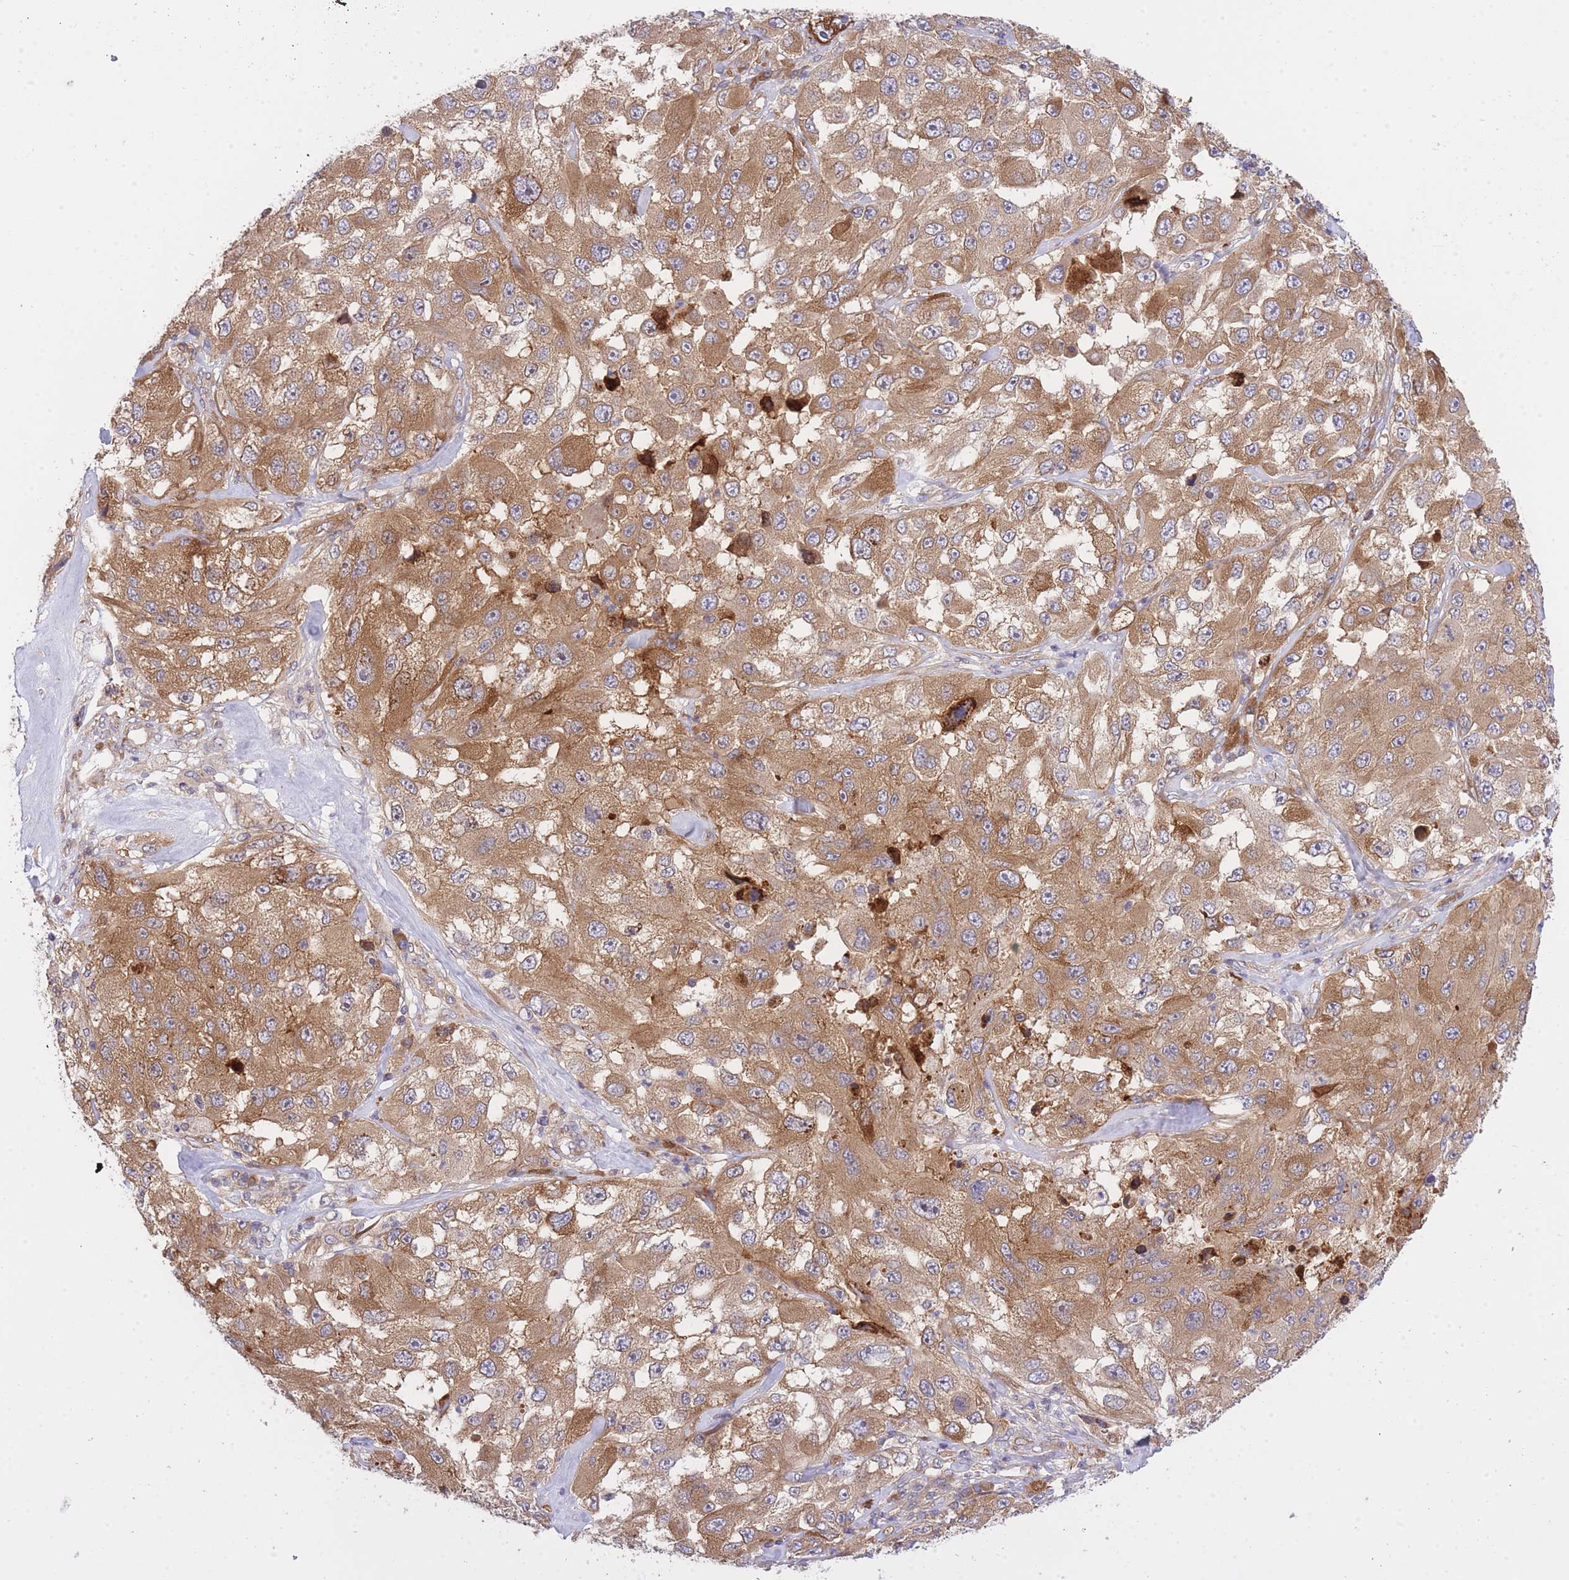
{"staining": {"intensity": "moderate", "quantity": ">75%", "location": "cytoplasmic/membranous"}, "tissue": "melanoma", "cell_type": "Tumor cells", "image_type": "cancer", "snomed": [{"axis": "morphology", "description": "Malignant melanoma, Metastatic site"}, {"axis": "topography", "description": "Lymph node"}], "caption": "About >75% of tumor cells in human malignant melanoma (metastatic site) exhibit moderate cytoplasmic/membranous protein expression as visualized by brown immunohistochemical staining.", "gene": "EIF2B2", "patient": {"sex": "male", "age": 62}}